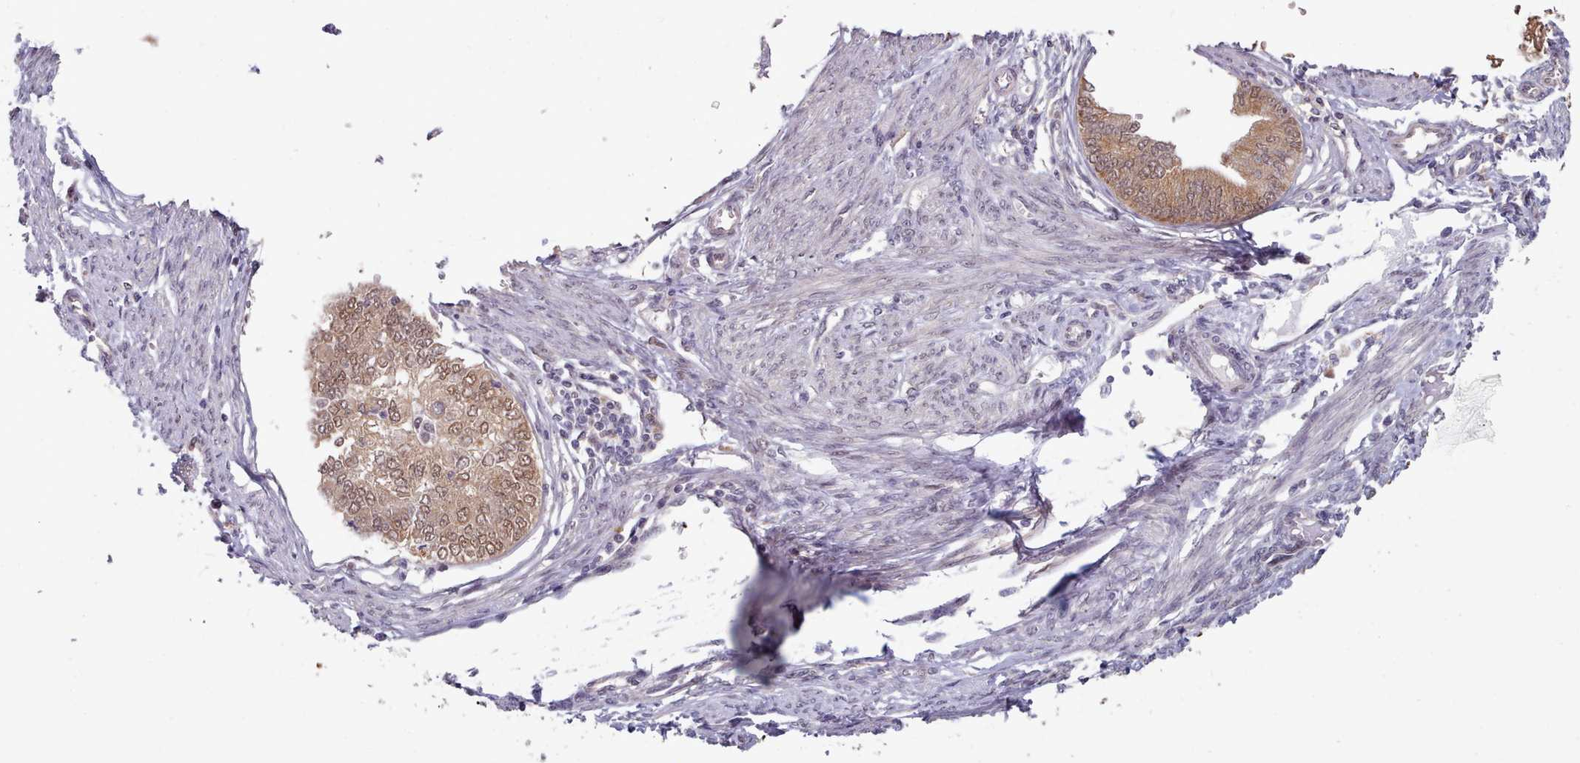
{"staining": {"intensity": "strong", "quantity": "25%-75%", "location": "cytoplasmic/membranous,nuclear"}, "tissue": "endometrial cancer", "cell_type": "Tumor cells", "image_type": "cancer", "snomed": [{"axis": "morphology", "description": "Adenocarcinoma, NOS"}, {"axis": "topography", "description": "Endometrium"}], "caption": "This is a photomicrograph of immunohistochemistry staining of endometrial adenocarcinoma, which shows strong expression in the cytoplasmic/membranous and nuclear of tumor cells.", "gene": "CES3", "patient": {"sex": "female", "age": 68}}